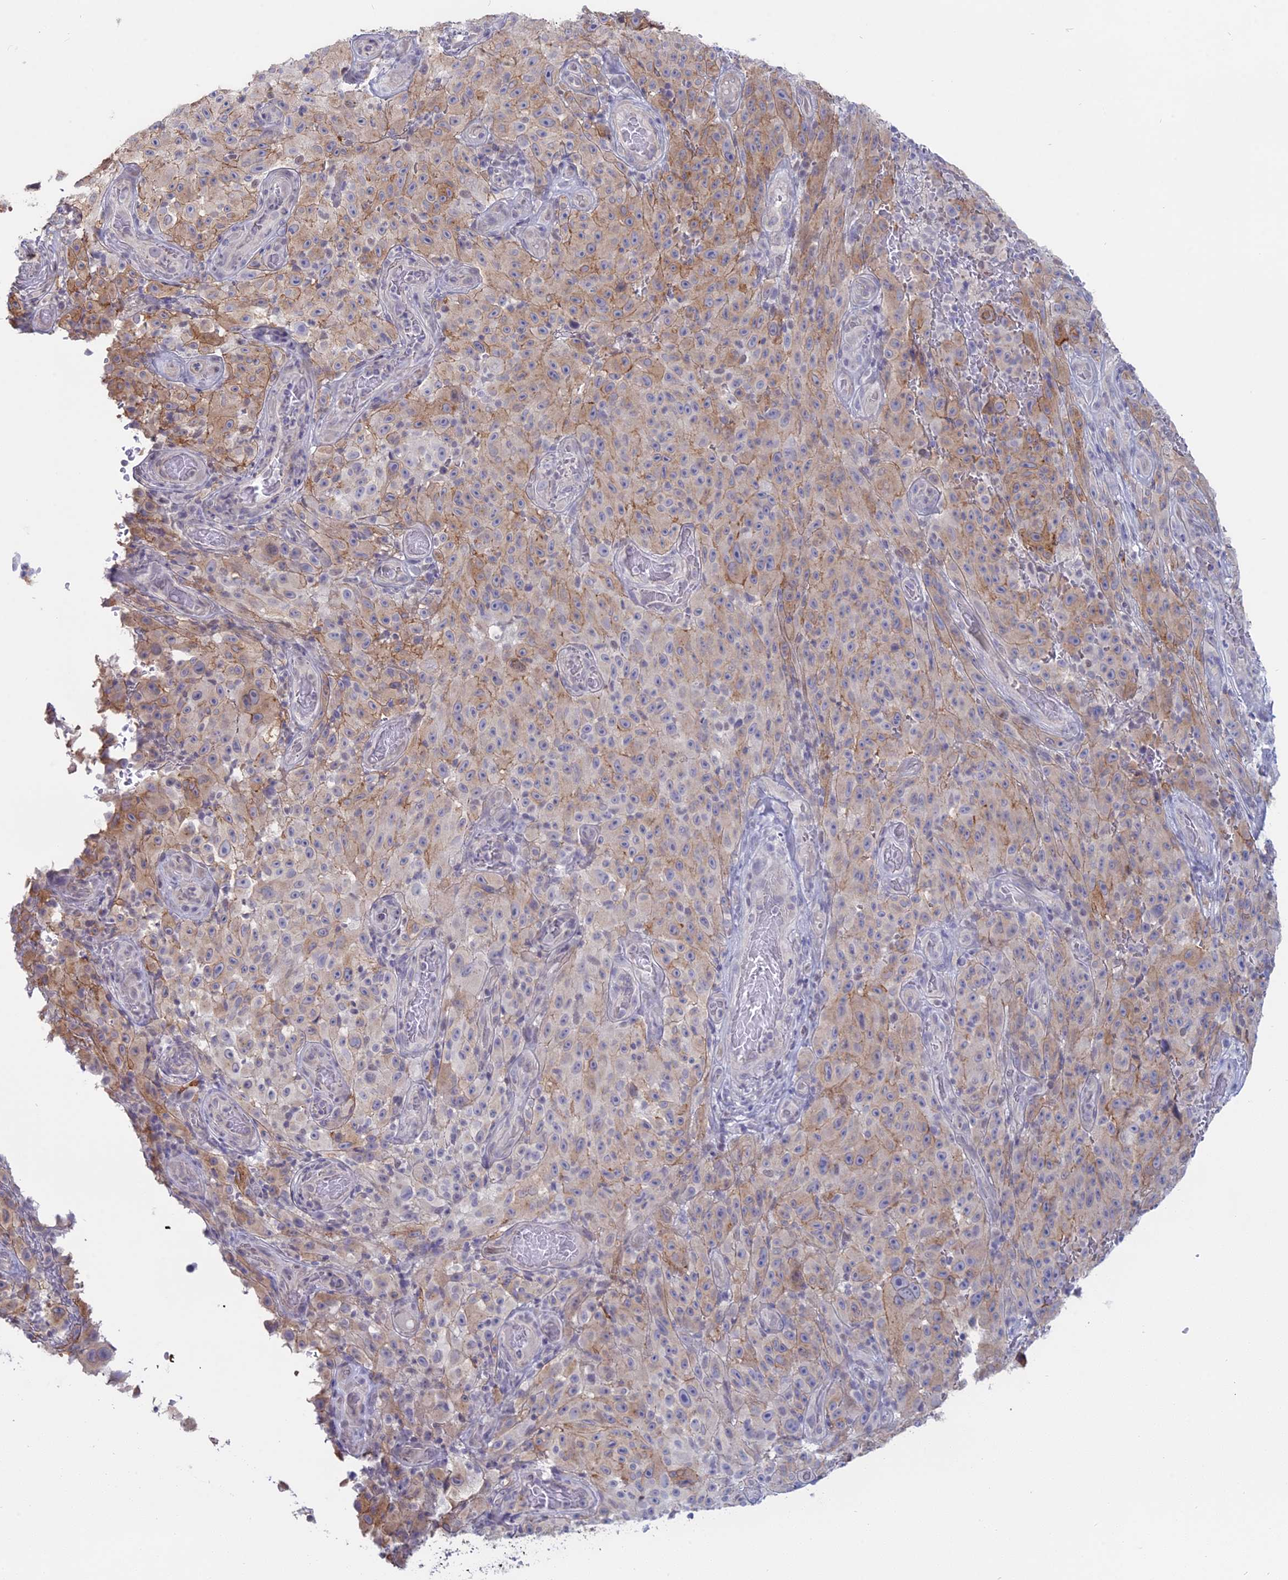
{"staining": {"intensity": "moderate", "quantity": "<25%", "location": "cytoplasmic/membranous"}, "tissue": "melanoma", "cell_type": "Tumor cells", "image_type": "cancer", "snomed": [{"axis": "morphology", "description": "Malignant melanoma, NOS"}, {"axis": "topography", "description": "Skin"}], "caption": "Protein expression analysis of human malignant melanoma reveals moderate cytoplasmic/membranous expression in about <25% of tumor cells. (DAB IHC, brown staining for protein, blue staining for nuclei).", "gene": "MYO5B", "patient": {"sex": "female", "age": 82}}